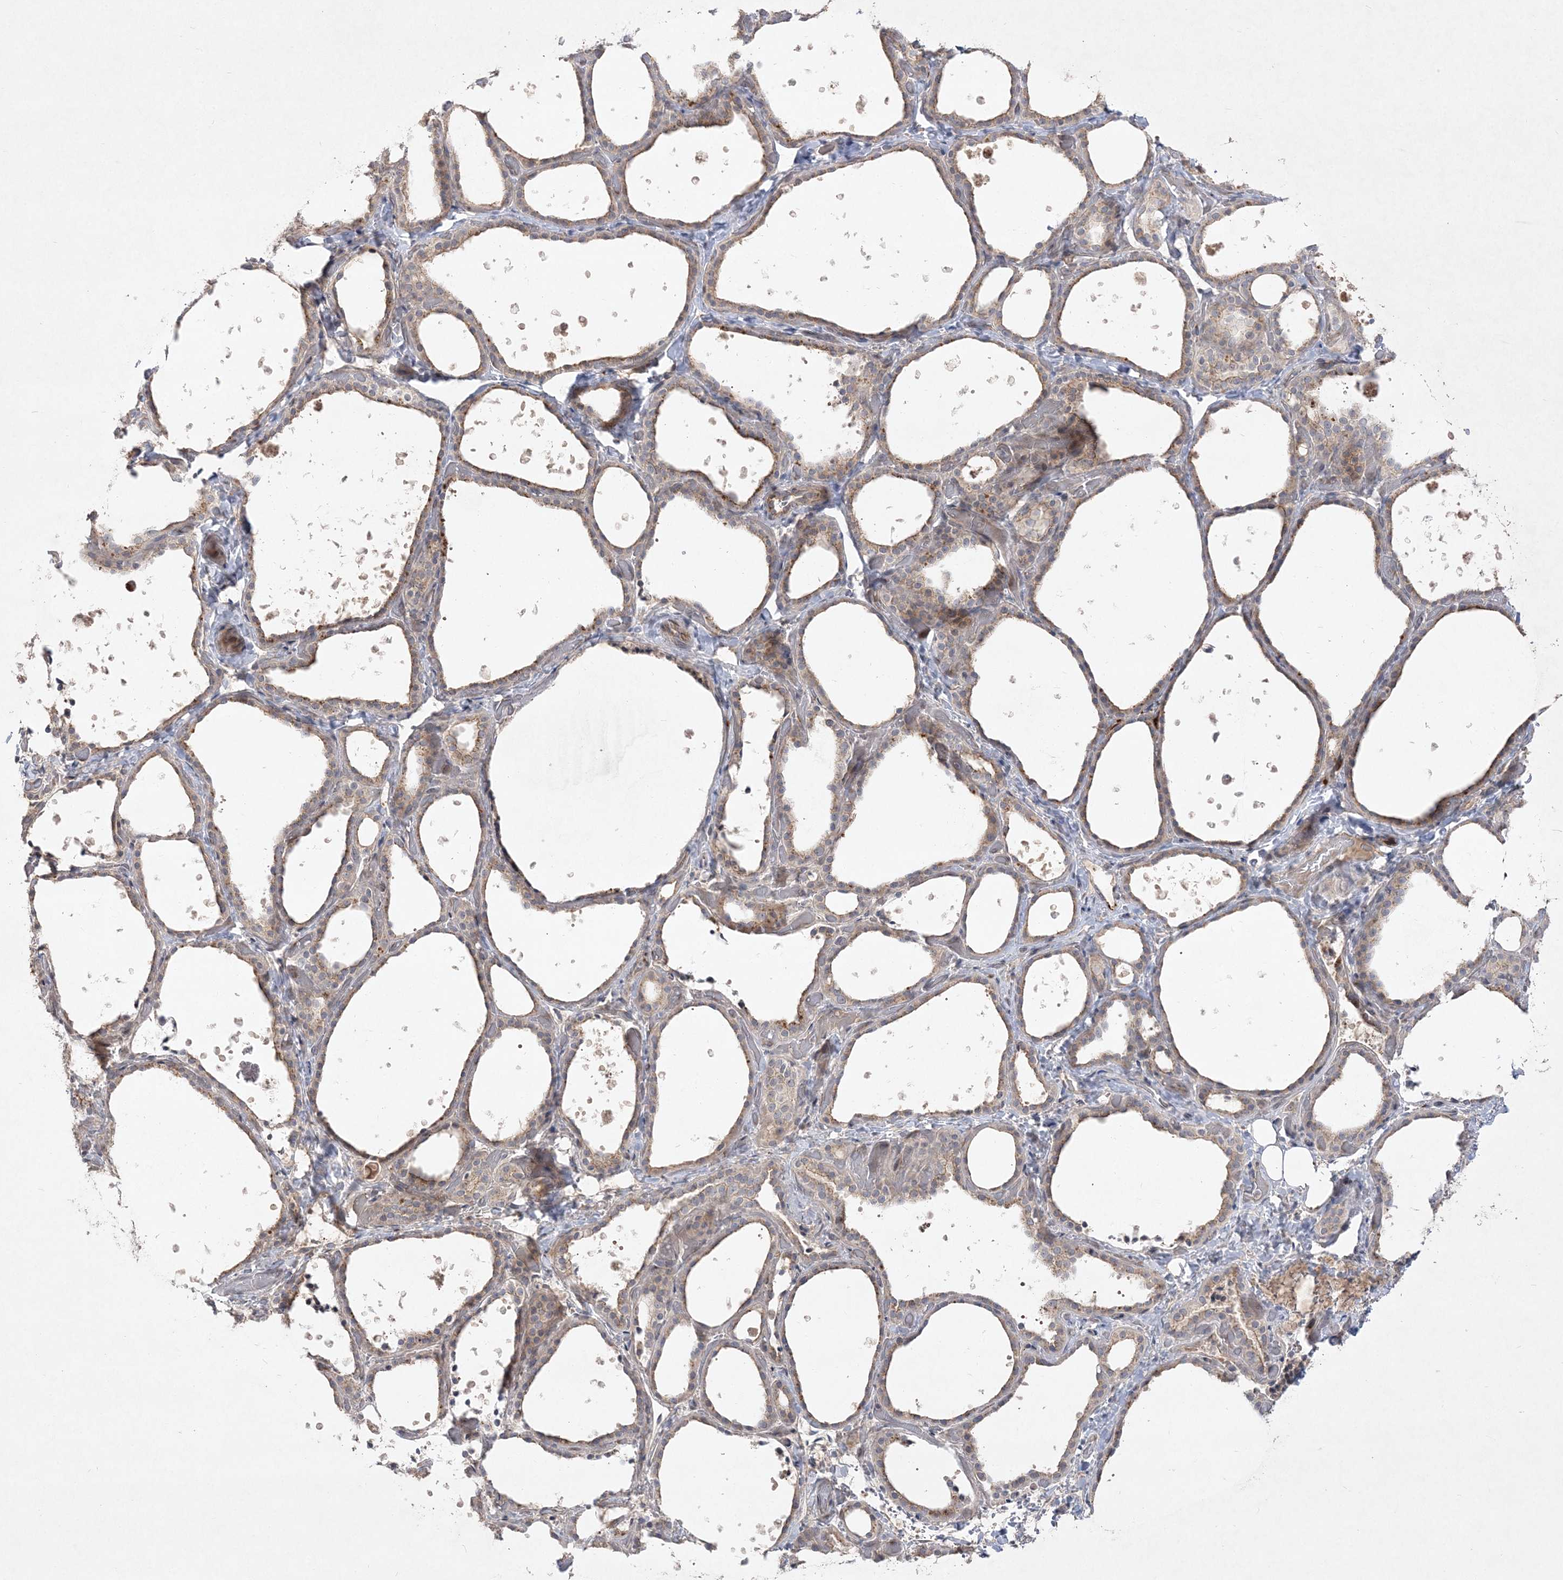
{"staining": {"intensity": "moderate", "quantity": "25%-75%", "location": "cytoplasmic/membranous"}, "tissue": "thyroid gland", "cell_type": "Glandular cells", "image_type": "normal", "snomed": [{"axis": "morphology", "description": "Normal tissue, NOS"}, {"axis": "topography", "description": "Thyroid gland"}], "caption": "Moderate cytoplasmic/membranous protein staining is seen in approximately 25%-75% of glandular cells in thyroid gland. (DAB IHC, brown staining for protein, blue staining for nuclei).", "gene": "CLNK", "patient": {"sex": "female", "age": 44}}